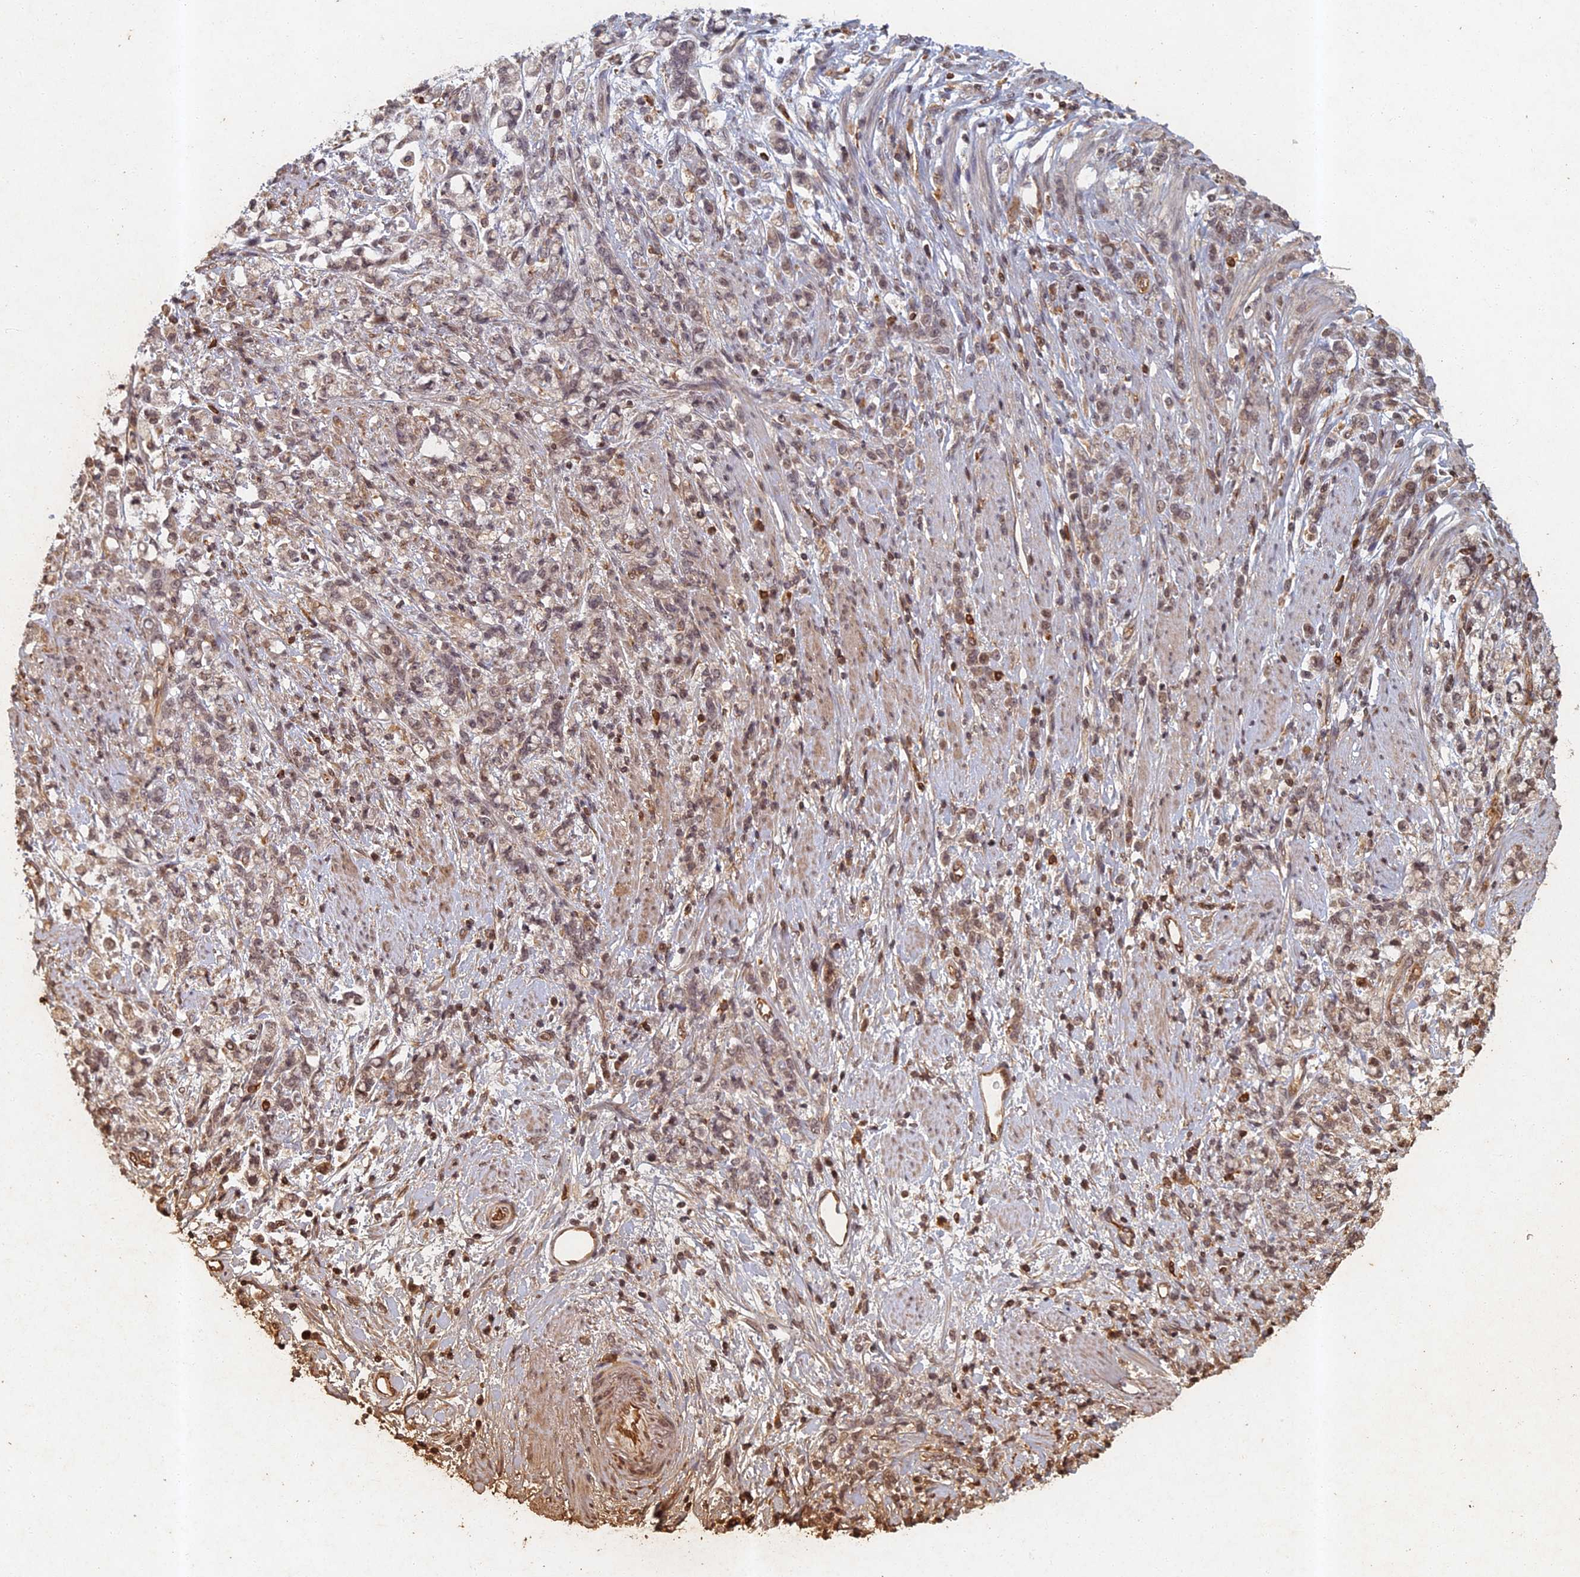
{"staining": {"intensity": "weak", "quantity": "25%-75%", "location": "cytoplasmic/membranous,nuclear"}, "tissue": "stomach cancer", "cell_type": "Tumor cells", "image_type": "cancer", "snomed": [{"axis": "morphology", "description": "Adenocarcinoma, NOS"}, {"axis": "topography", "description": "Stomach"}], "caption": "This micrograph displays immunohistochemistry staining of human stomach cancer, with low weak cytoplasmic/membranous and nuclear positivity in about 25%-75% of tumor cells.", "gene": "ABCB10", "patient": {"sex": "female", "age": 60}}